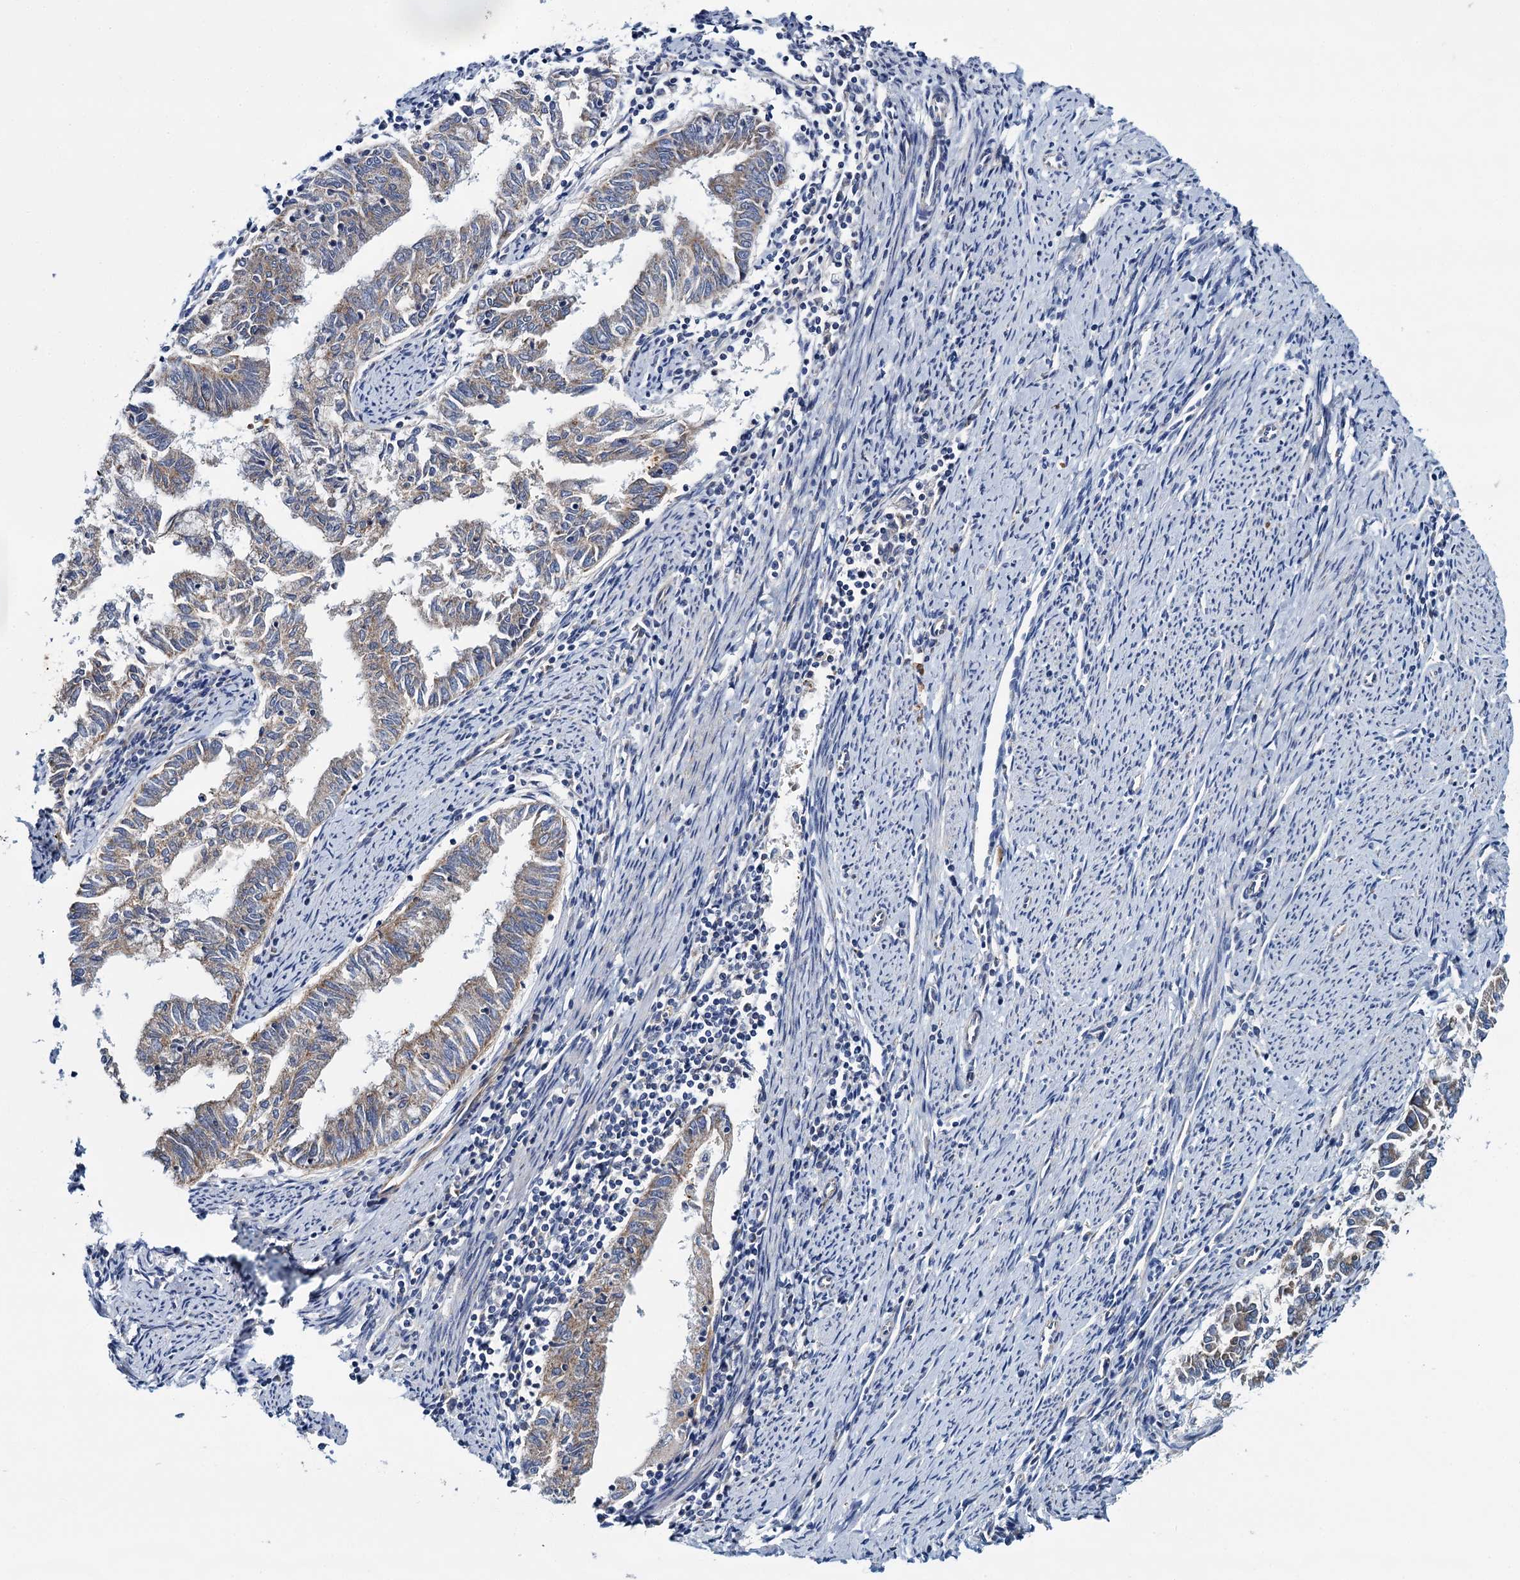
{"staining": {"intensity": "weak", "quantity": "25%-75%", "location": "cytoplasmic/membranous"}, "tissue": "endometrial cancer", "cell_type": "Tumor cells", "image_type": "cancer", "snomed": [{"axis": "morphology", "description": "Adenocarcinoma, NOS"}, {"axis": "topography", "description": "Endometrium"}], "caption": "Adenocarcinoma (endometrial) stained with IHC displays weak cytoplasmic/membranous staining in approximately 25%-75% of tumor cells.", "gene": "CEP295", "patient": {"sex": "female", "age": 79}}